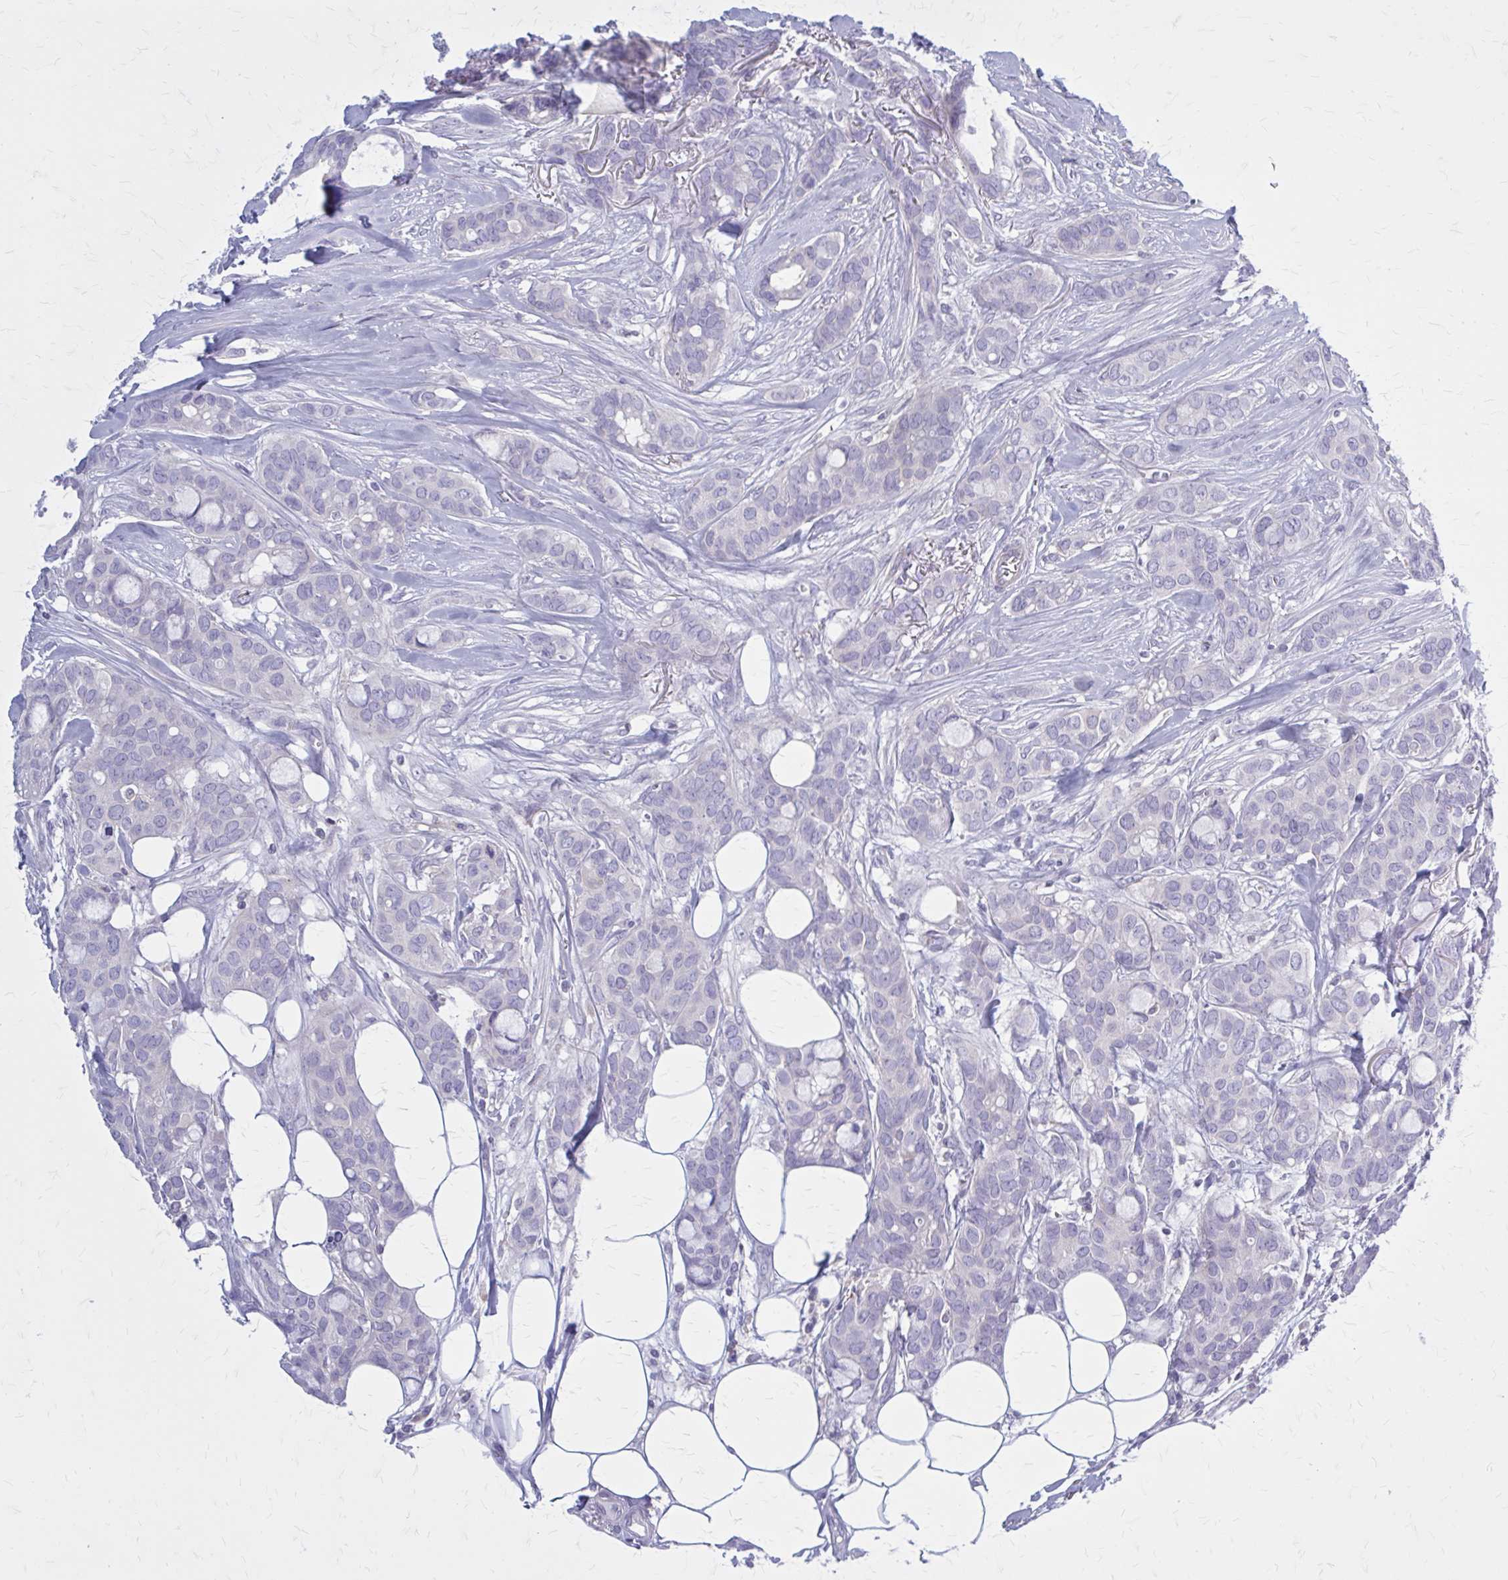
{"staining": {"intensity": "negative", "quantity": "none", "location": "none"}, "tissue": "breast cancer", "cell_type": "Tumor cells", "image_type": "cancer", "snomed": [{"axis": "morphology", "description": "Duct carcinoma"}, {"axis": "topography", "description": "Breast"}], "caption": "A high-resolution photomicrograph shows IHC staining of breast cancer, which shows no significant positivity in tumor cells.", "gene": "PITPNM1", "patient": {"sex": "female", "age": 84}}